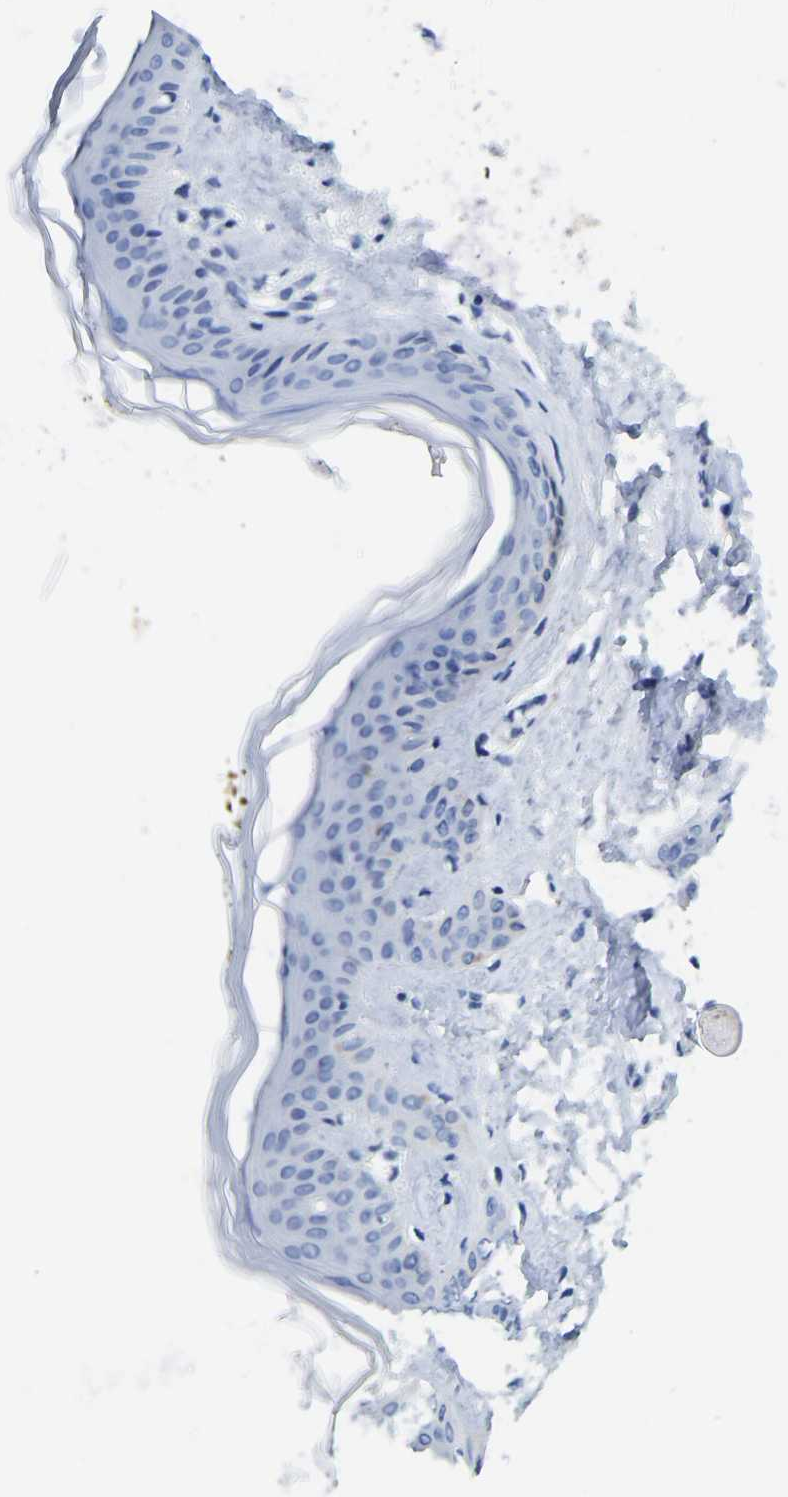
{"staining": {"intensity": "negative", "quantity": "none", "location": "none"}, "tissue": "skin", "cell_type": "Fibroblasts", "image_type": "normal", "snomed": [{"axis": "morphology", "description": "Normal tissue, NOS"}, {"axis": "topography", "description": "Skin"}], "caption": "This is a image of immunohistochemistry (IHC) staining of unremarkable skin, which shows no expression in fibroblasts.", "gene": "NDRG3", "patient": {"sex": "female", "age": 17}}